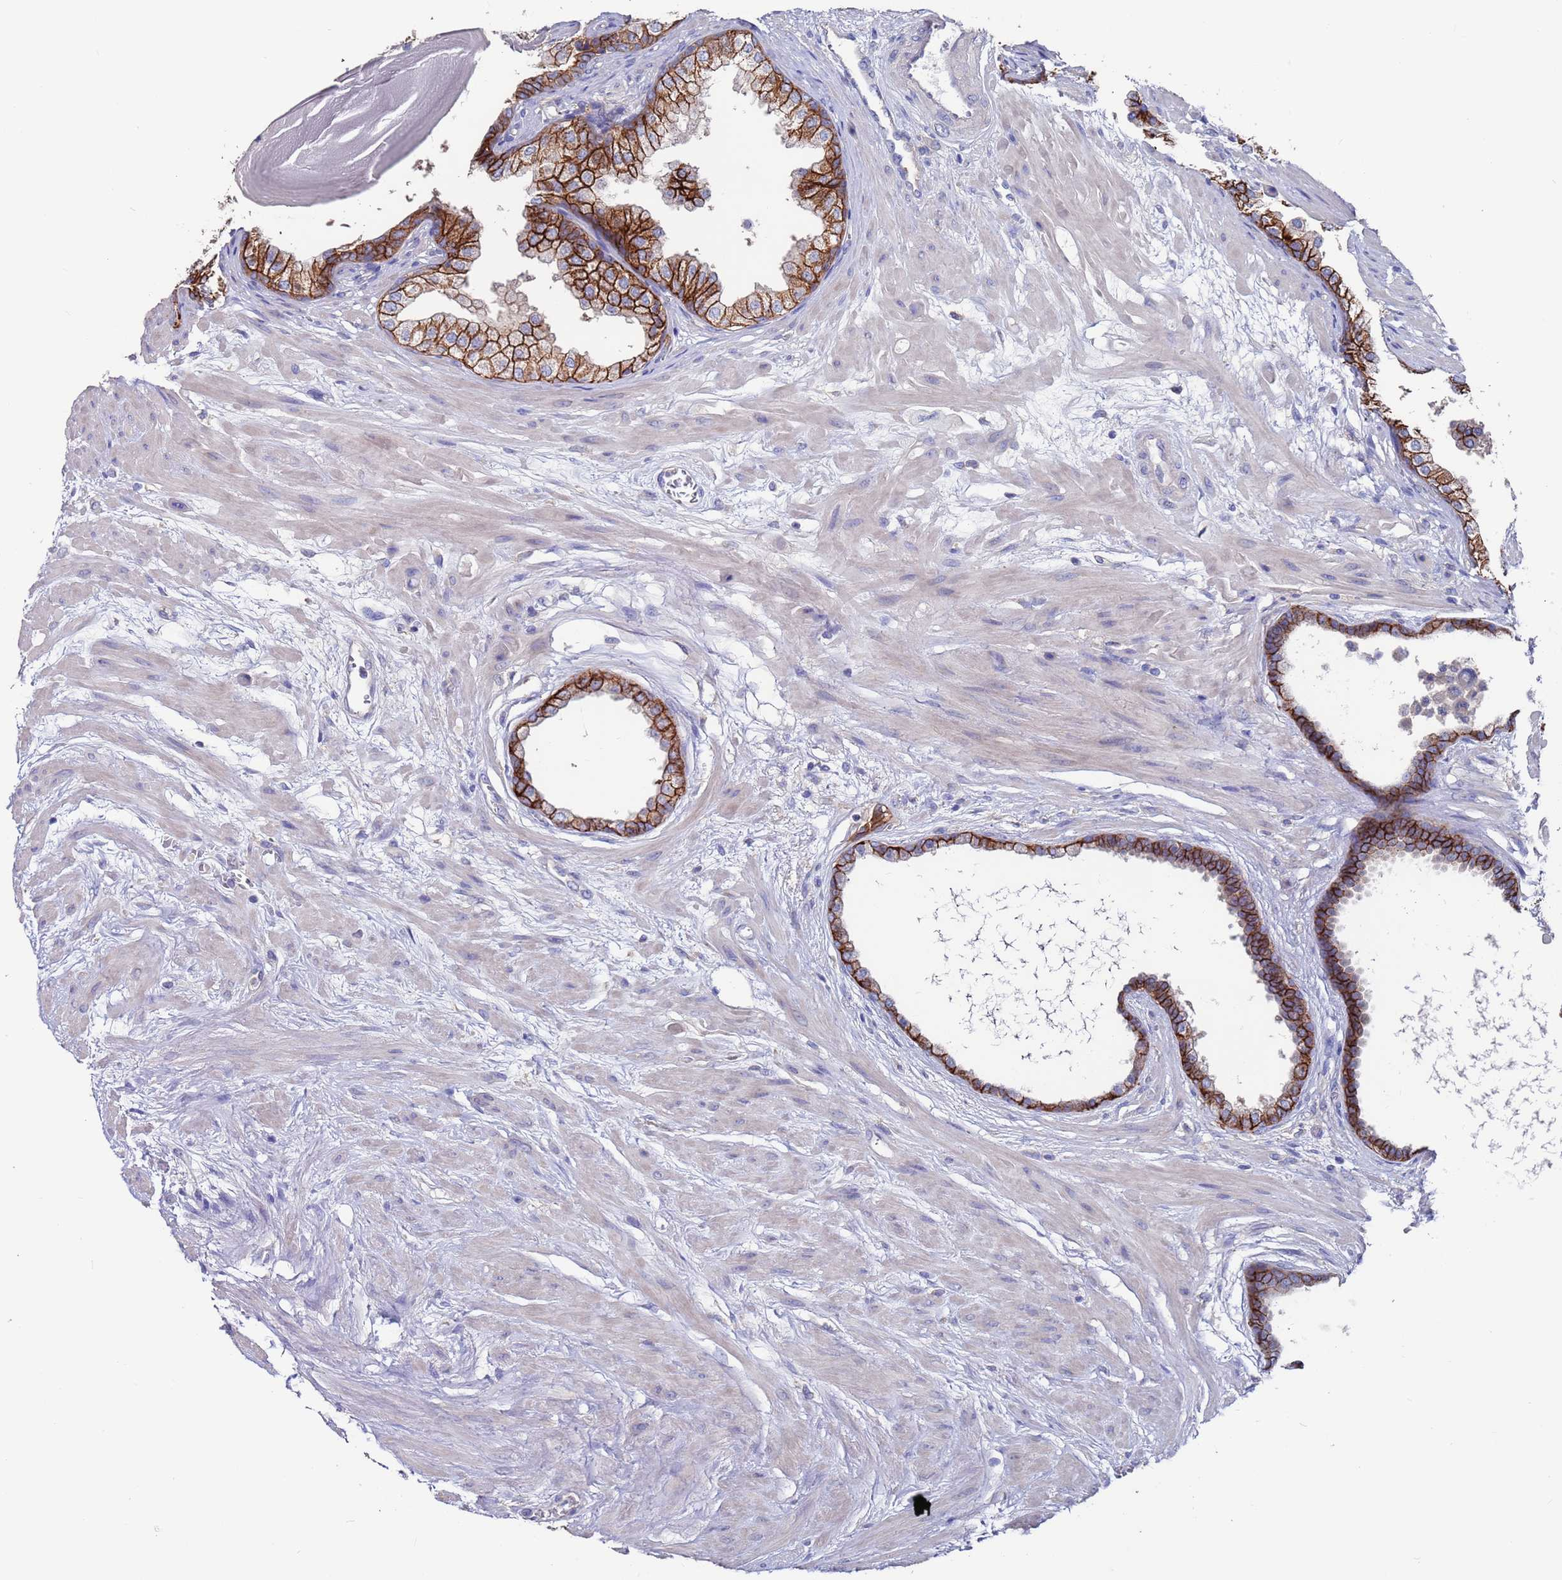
{"staining": {"intensity": "strong", "quantity": ">75%", "location": "cytoplasmic/membranous"}, "tissue": "prostate", "cell_type": "Glandular cells", "image_type": "normal", "snomed": [{"axis": "morphology", "description": "Normal tissue, NOS"}, {"axis": "topography", "description": "Prostate"}], "caption": "Immunohistochemistry (IHC) (DAB (3,3'-diaminobenzidine)) staining of normal human prostate shows strong cytoplasmic/membranous protein staining in about >75% of glandular cells.", "gene": "KRTCAP3", "patient": {"sex": "male", "age": 48}}